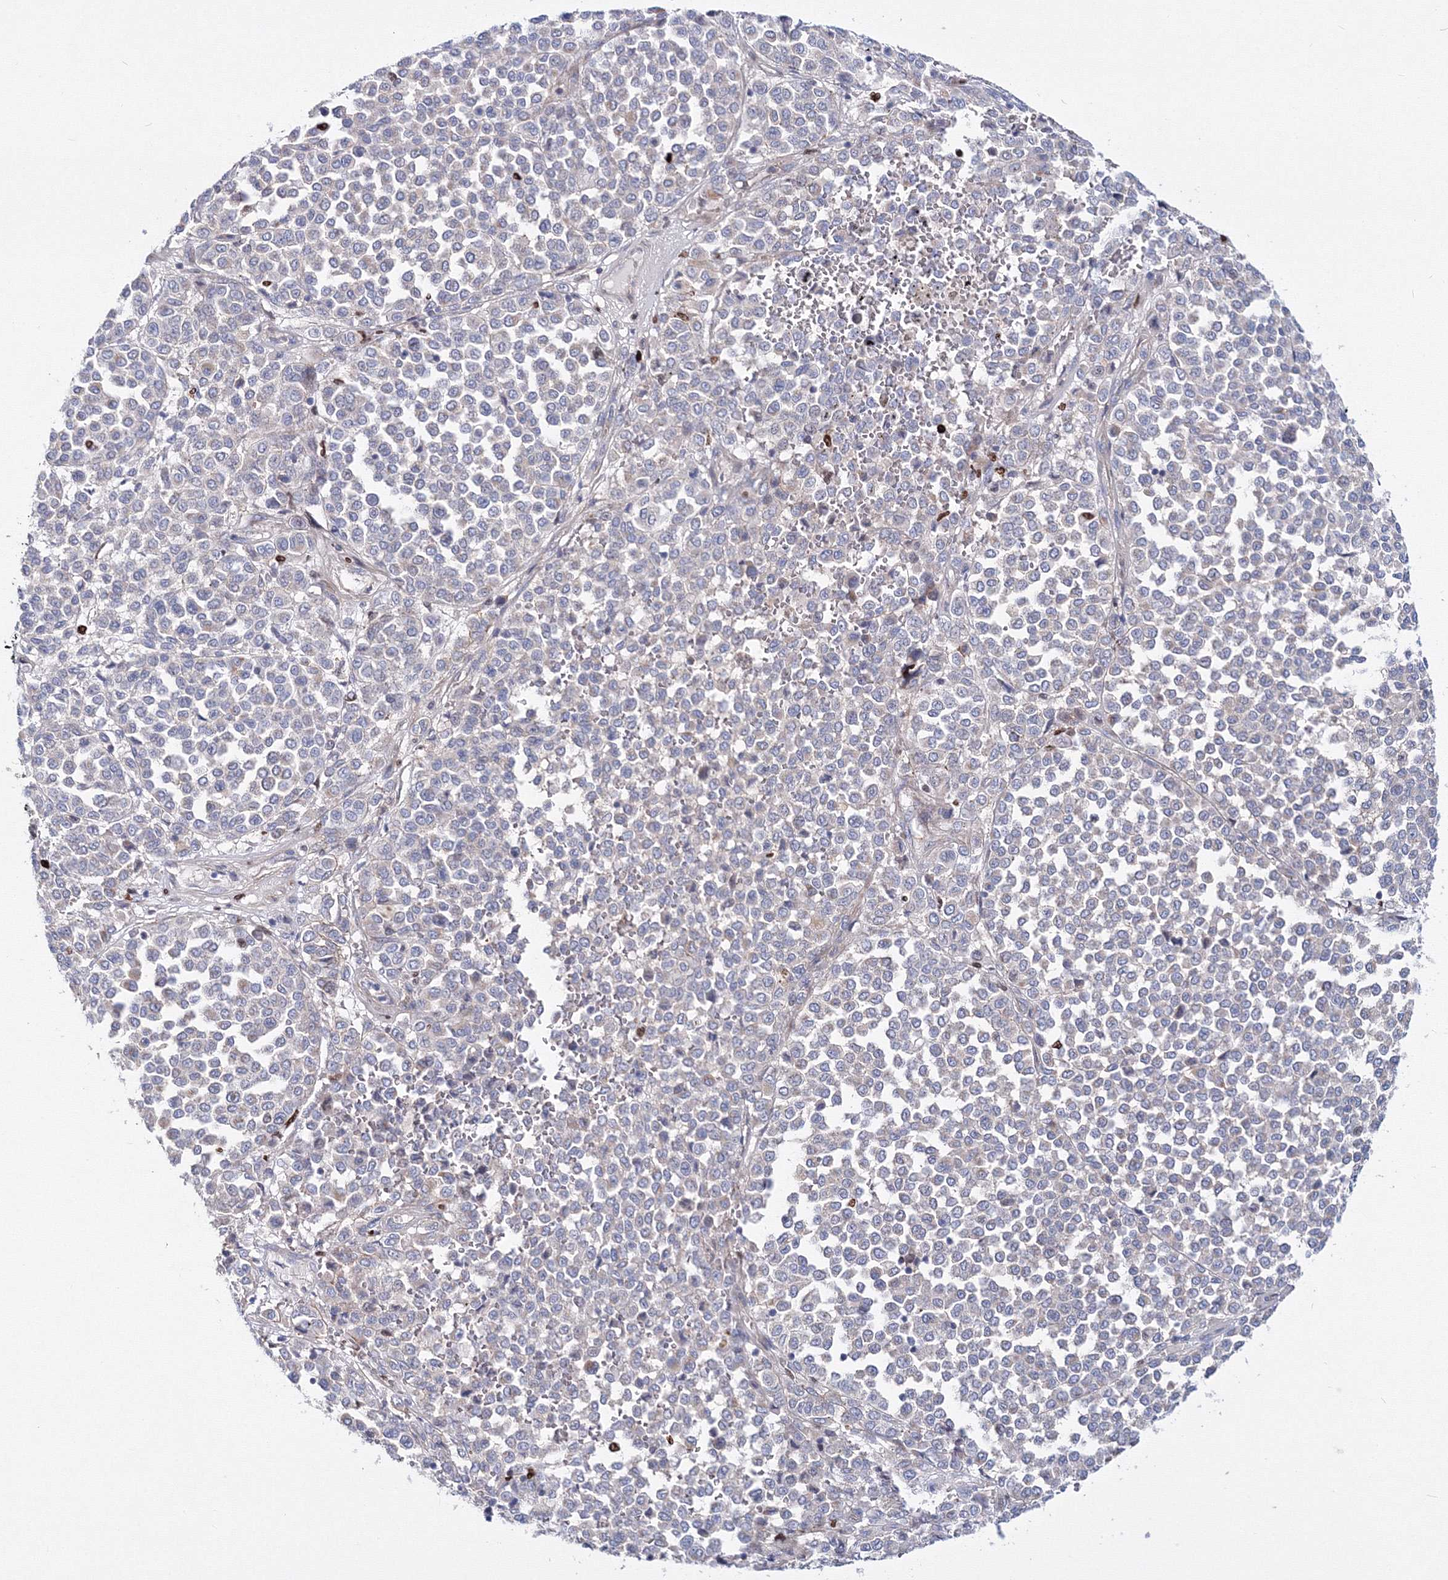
{"staining": {"intensity": "negative", "quantity": "none", "location": "none"}, "tissue": "melanoma", "cell_type": "Tumor cells", "image_type": "cancer", "snomed": [{"axis": "morphology", "description": "Malignant melanoma, Metastatic site"}, {"axis": "topography", "description": "Pancreas"}], "caption": "Immunohistochemistry of human melanoma reveals no staining in tumor cells.", "gene": "C11orf52", "patient": {"sex": "female", "age": 30}}